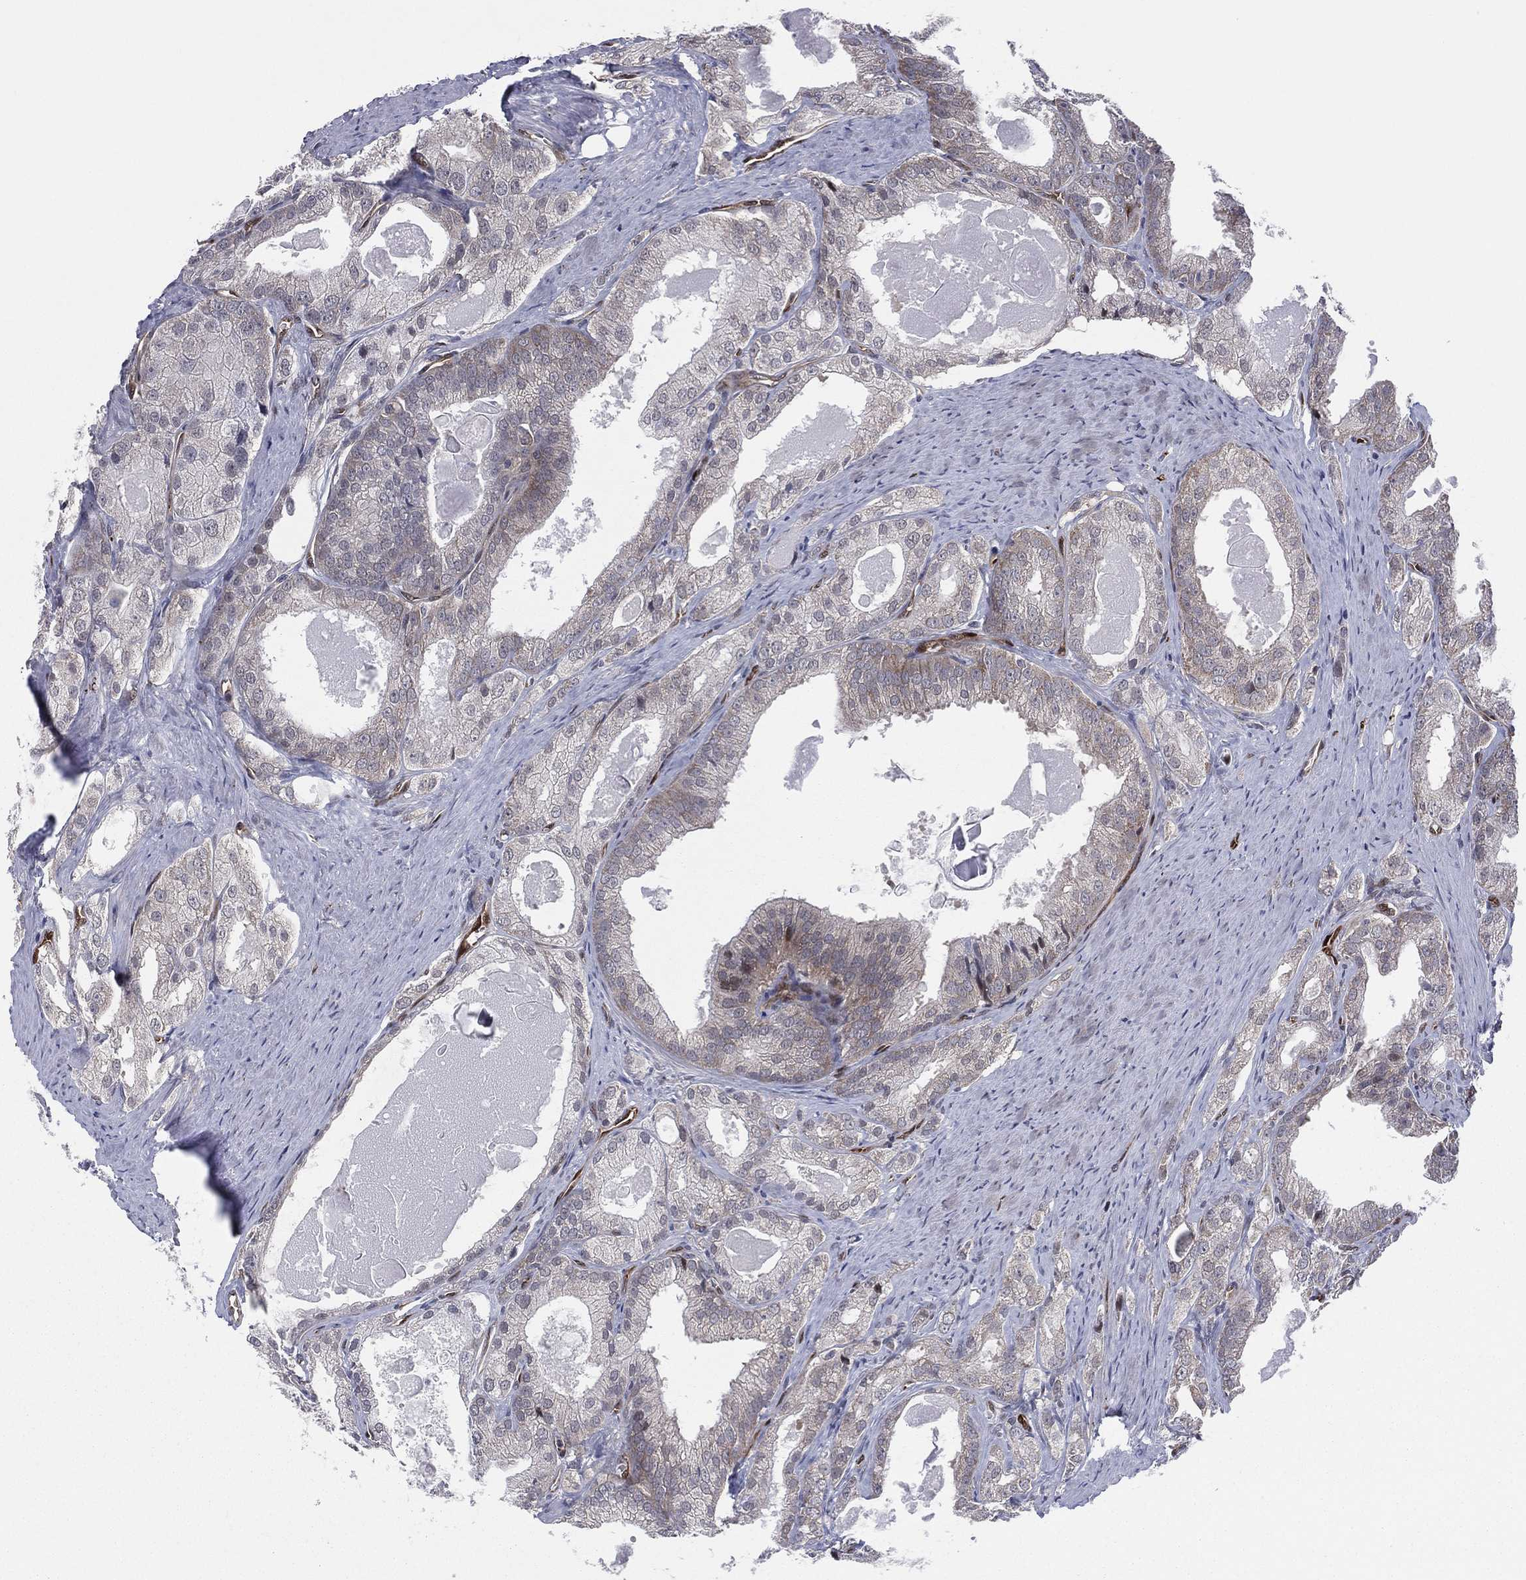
{"staining": {"intensity": "moderate", "quantity": "<25%", "location": "cytoplasmic/membranous"}, "tissue": "prostate cancer", "cell_type": "Tumor cells", "image_type": "cancer", "snomed": [{"axis": "morphology", "description": "Adenocarcinoma, NOS"}, {"axis": "morphology", "description": "Adenocarcinoma, High grade"}, {"axis": "topography", "description": "Prostate"}], "caption": "Prostate adenocarcinoma tissue shows moderate cytoplasmic/membranous positivity in about <25% of tumor cells, visualized by immunohistochemistry. (DAB (3,3'-diaminobenzidine) IHC with brightfield microscopy, high magnification).", "gene": "SNCG", "patient": {"sex": "male", "age": 70}}